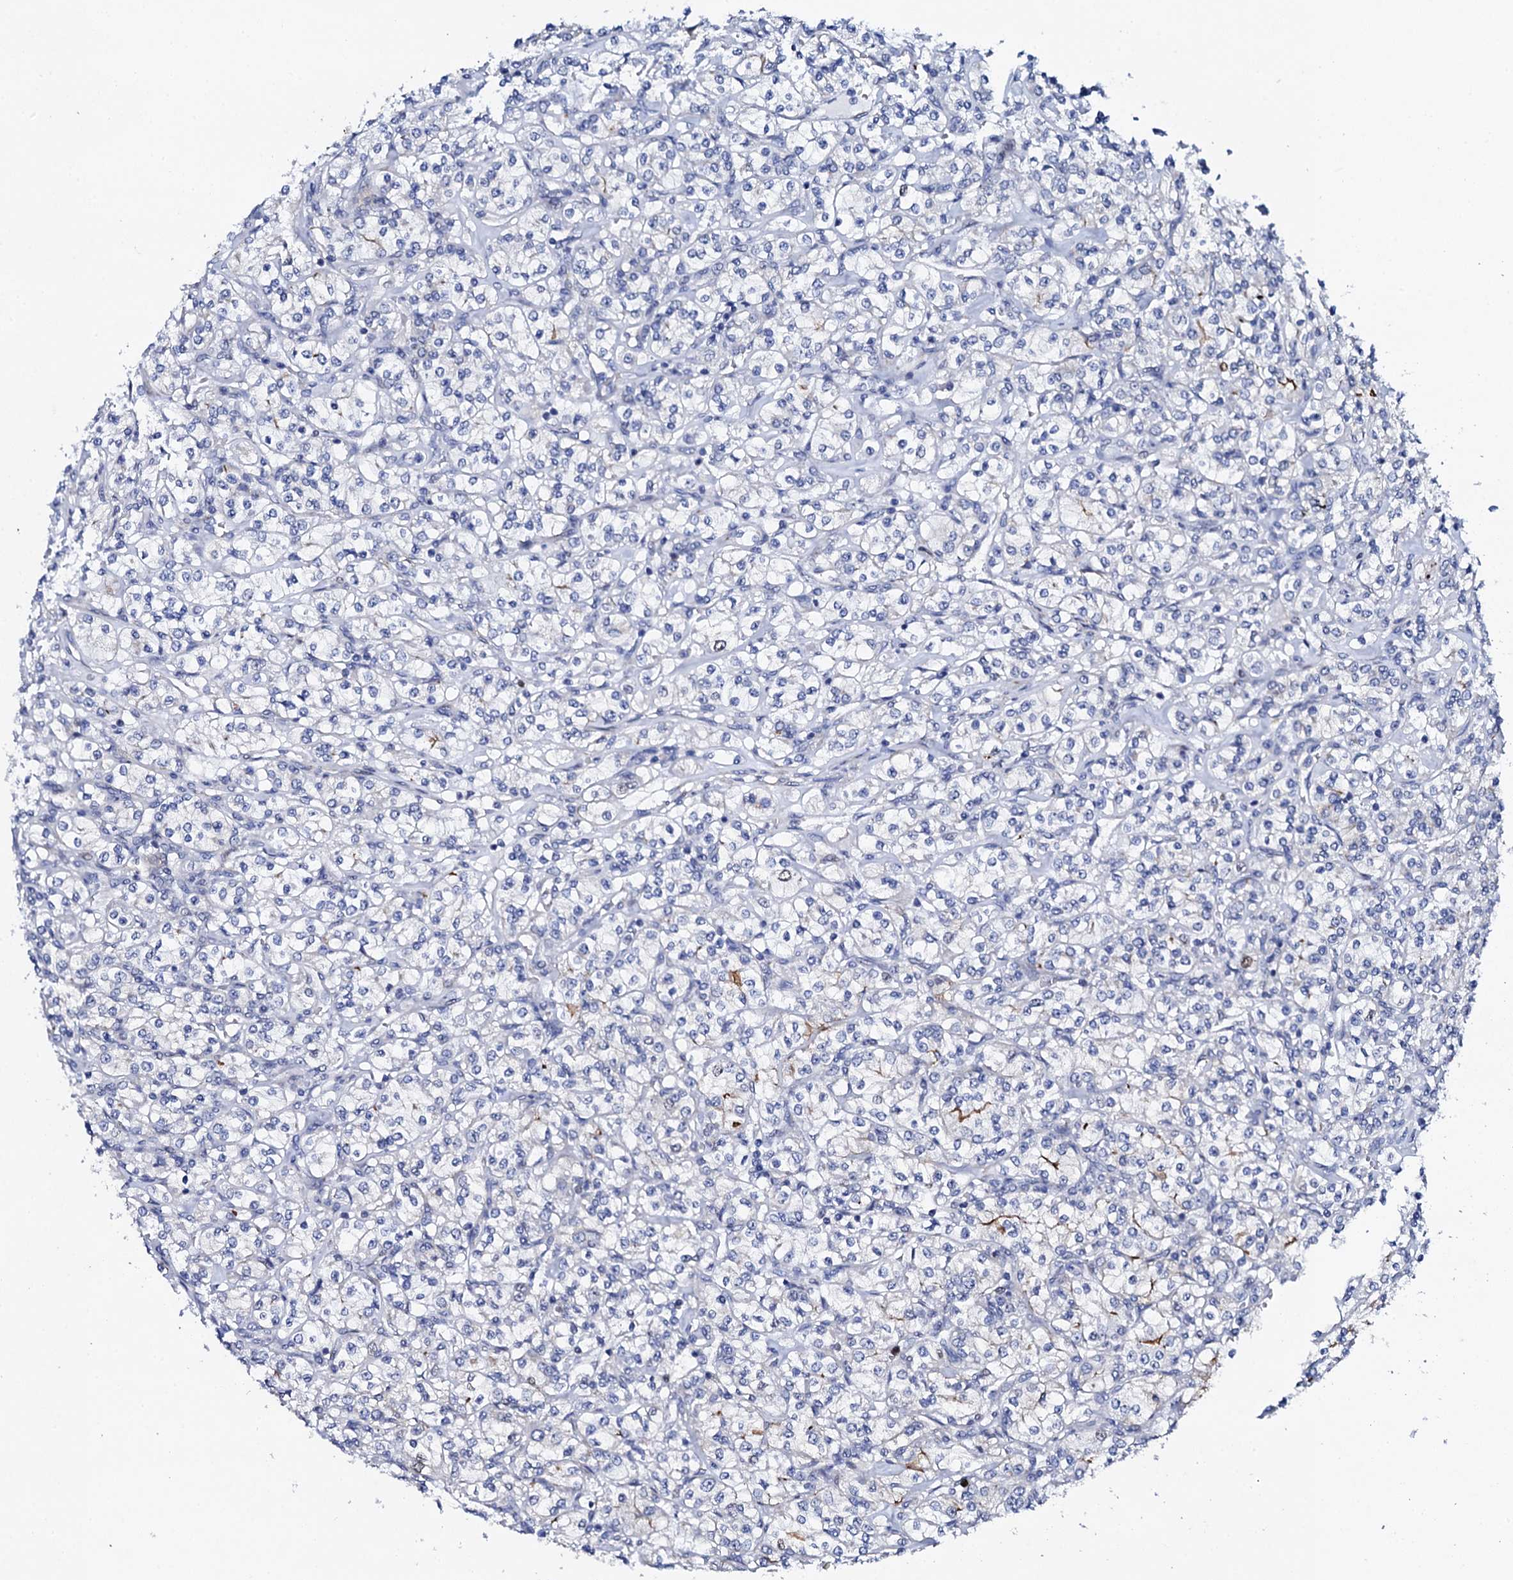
{"staining": {"intensity": "strong", "quantity": "<25%", "location": "cytoplasmic/membranous"}, "tissue": "renal cancer", "cell_type": "Tumor cells", "image_type": "cancer", "snomed": [{"axis": "morphology", "description": "Adenocarcinoma, NOS"}, {"axis": "topography", "description": "Kidney"}], "caption": "IHC image of renal cancer stained for a protein (brown), which demonstrates medium levels of strong cytoplasmic/membranous expression in approximately <25% of tumor cells.", "gene": "NUDT13", "patient": {"sex": "male", "age": 77}}